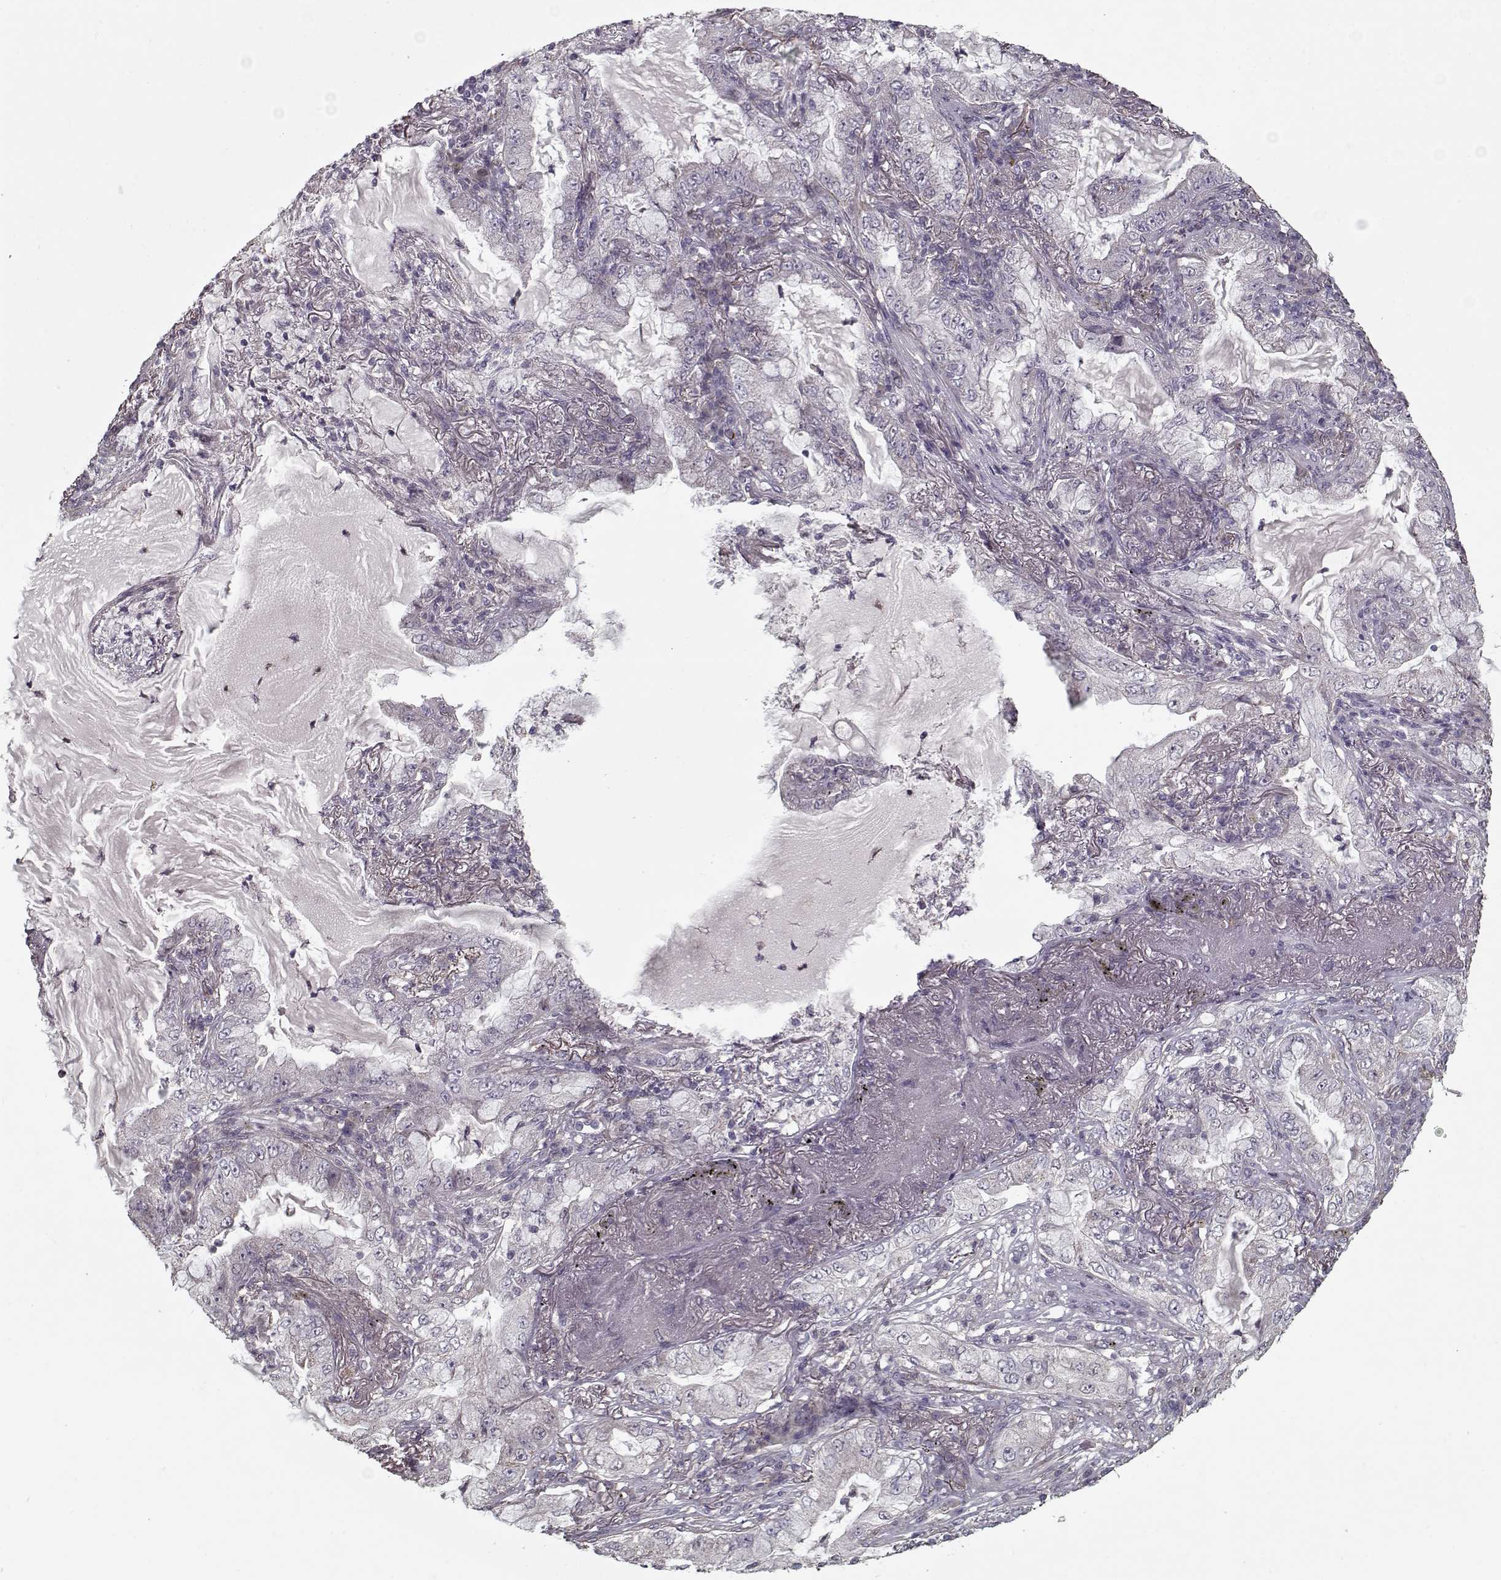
{"staining": {"intensity": "negative", "quantity": "none", "location": "none"}, "tissue": "lung cancer", "cell_type": "Tumor cells", "image_type": "cancer", "snomed": [{"axis": "morphology", "description": "Adenocarcinoma, NOS"}, {"axis": "topography", "description": "Lung"}], "caption": "Immunohistochemistry of human lung cancer (adenocarcinoma) reveals no staining in tumor cells. (Stains: DAB IHC with hematoxylin counter stain, Microscopy: brightfield microscopy at high magnification).", "gene": "LAMA2", "patient": {"sex": "female", "age": 73}}